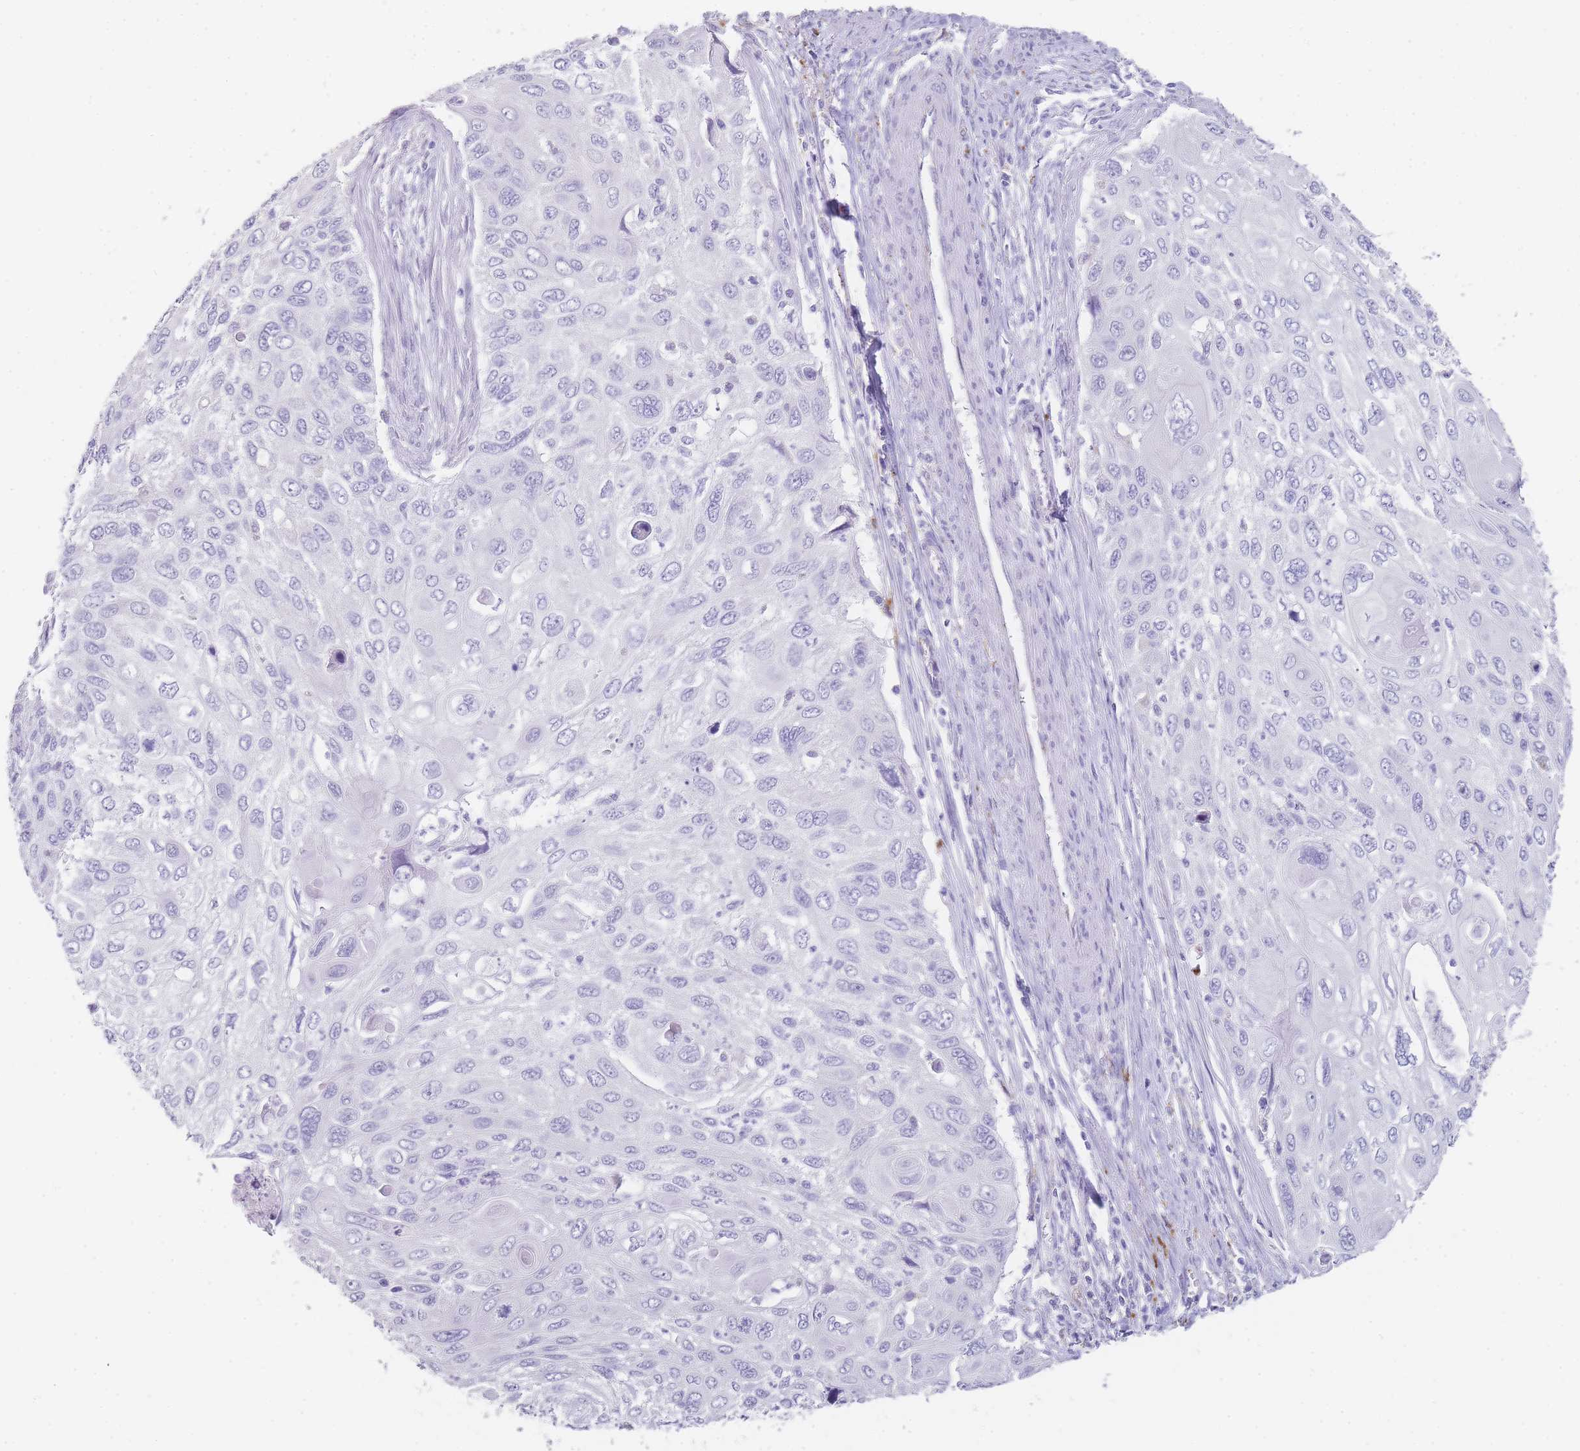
{"staining": {"intensity": "negative", "quantity": "none", "location": "none"}, "tissue": "cervical cancer", "cell_type": "Tumor cells", "image_type": "cancer", "snomed": [{"axis": "morphology", "description": "Squamous cell carcinoma, NOS"}, {"axis": "topography", "description": "Cervix"}], "caption": "Cervical cancer (squamous cell carcinoma) stained for a protein using IHC reveals no expression tumor cells.", "gene": "RHO", "patient": {"sex": "female", "age": 70}}